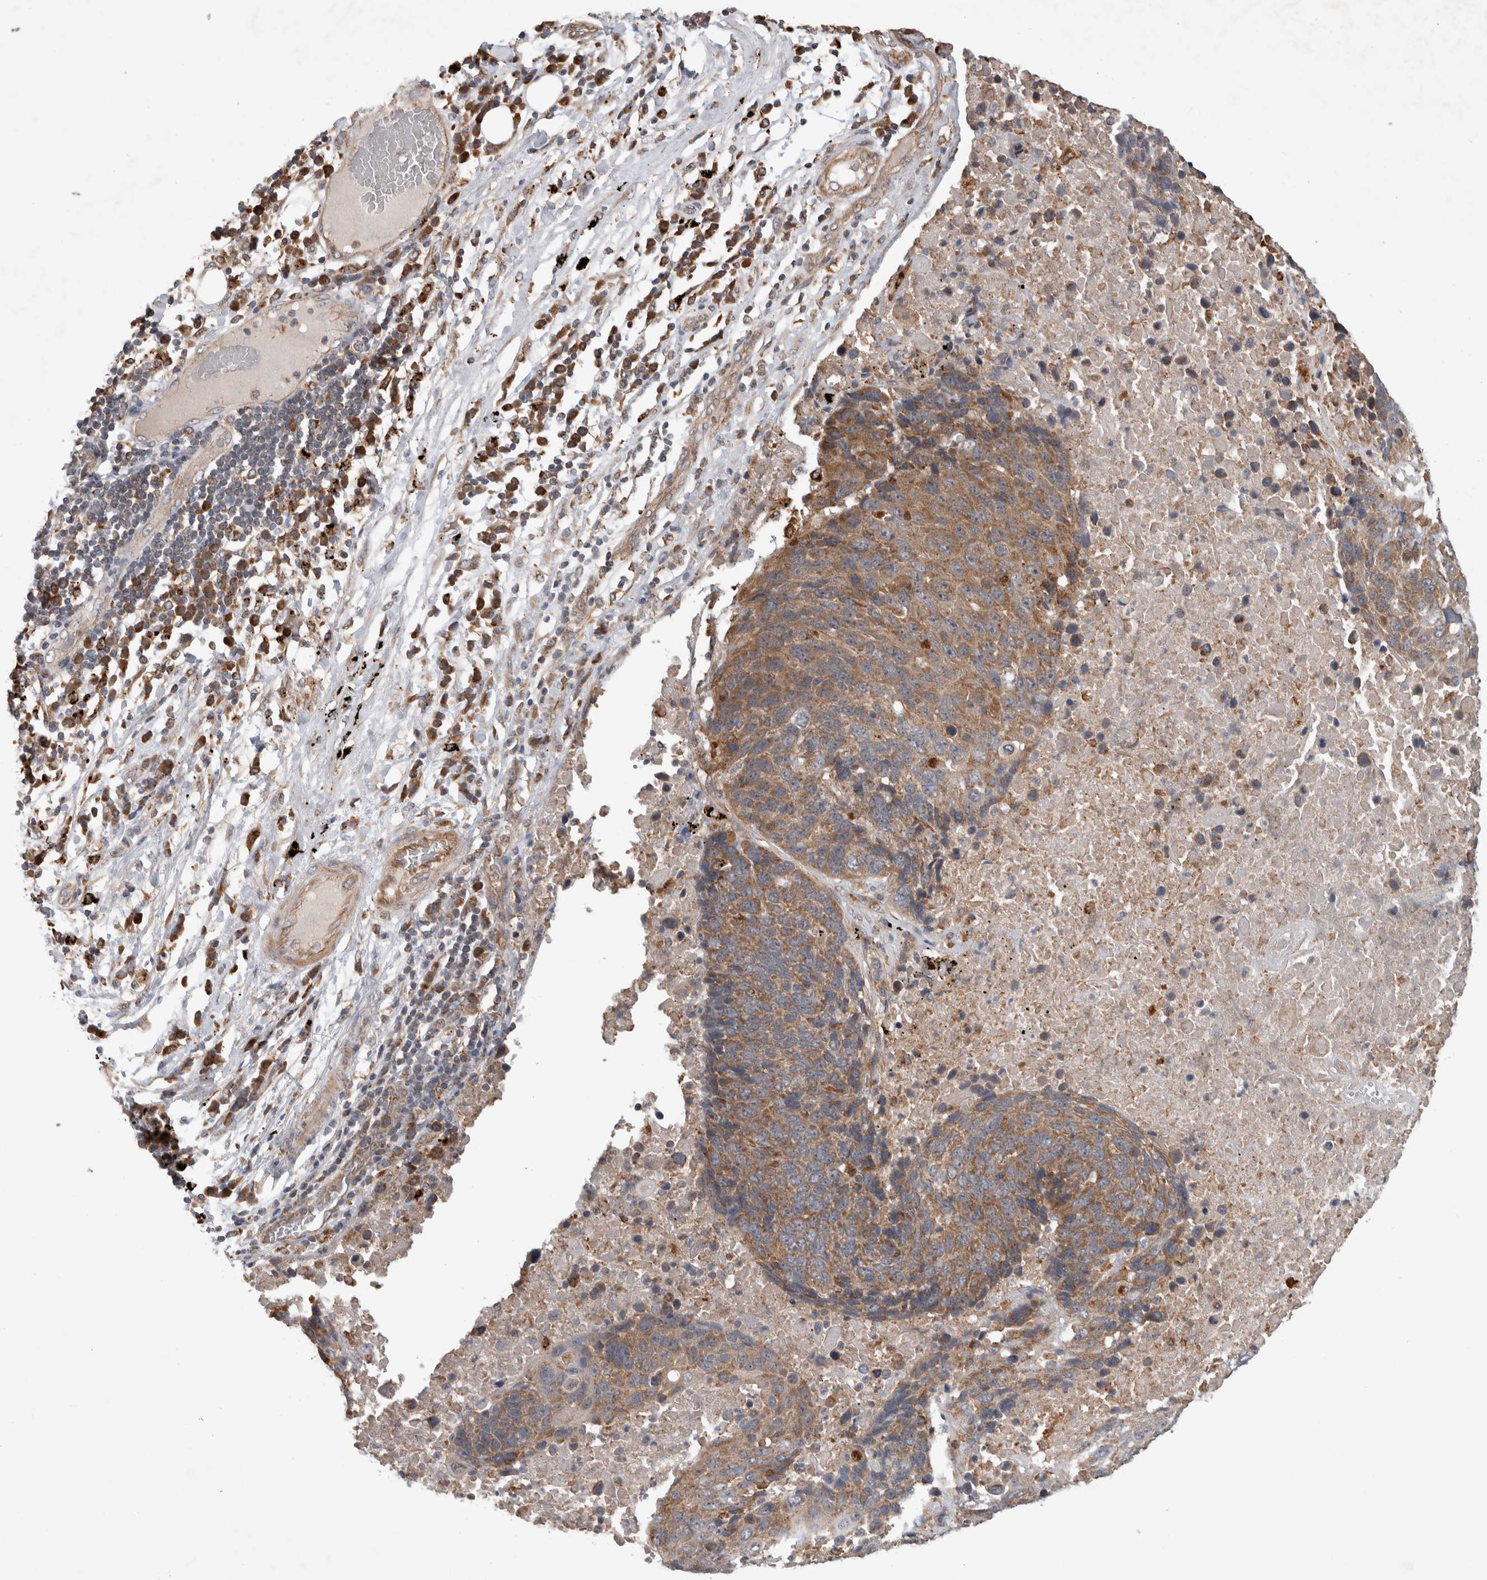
{"staining": {"intensity": "moderate", "quantity": ">75%", "location": "cytoplasmic/membranous"}, "tissue": "lung cancer", "cell_type": "Tumor cells", "image_type": "cancer", "snomed": [{"axis": "morphology", "description": "Squamous cell carcinoma, NOS"}, {"axis": "topography", "description": "Lung"}], "caption": "Brown immunohistochemical staining in lung squamous cell carcinoma demonstrates moderate cytoplasmic/membranous positivity in about >75% of tumor cells.", "gene": "ADGRL3", "patient": {"sex": "male", "age": 66}}